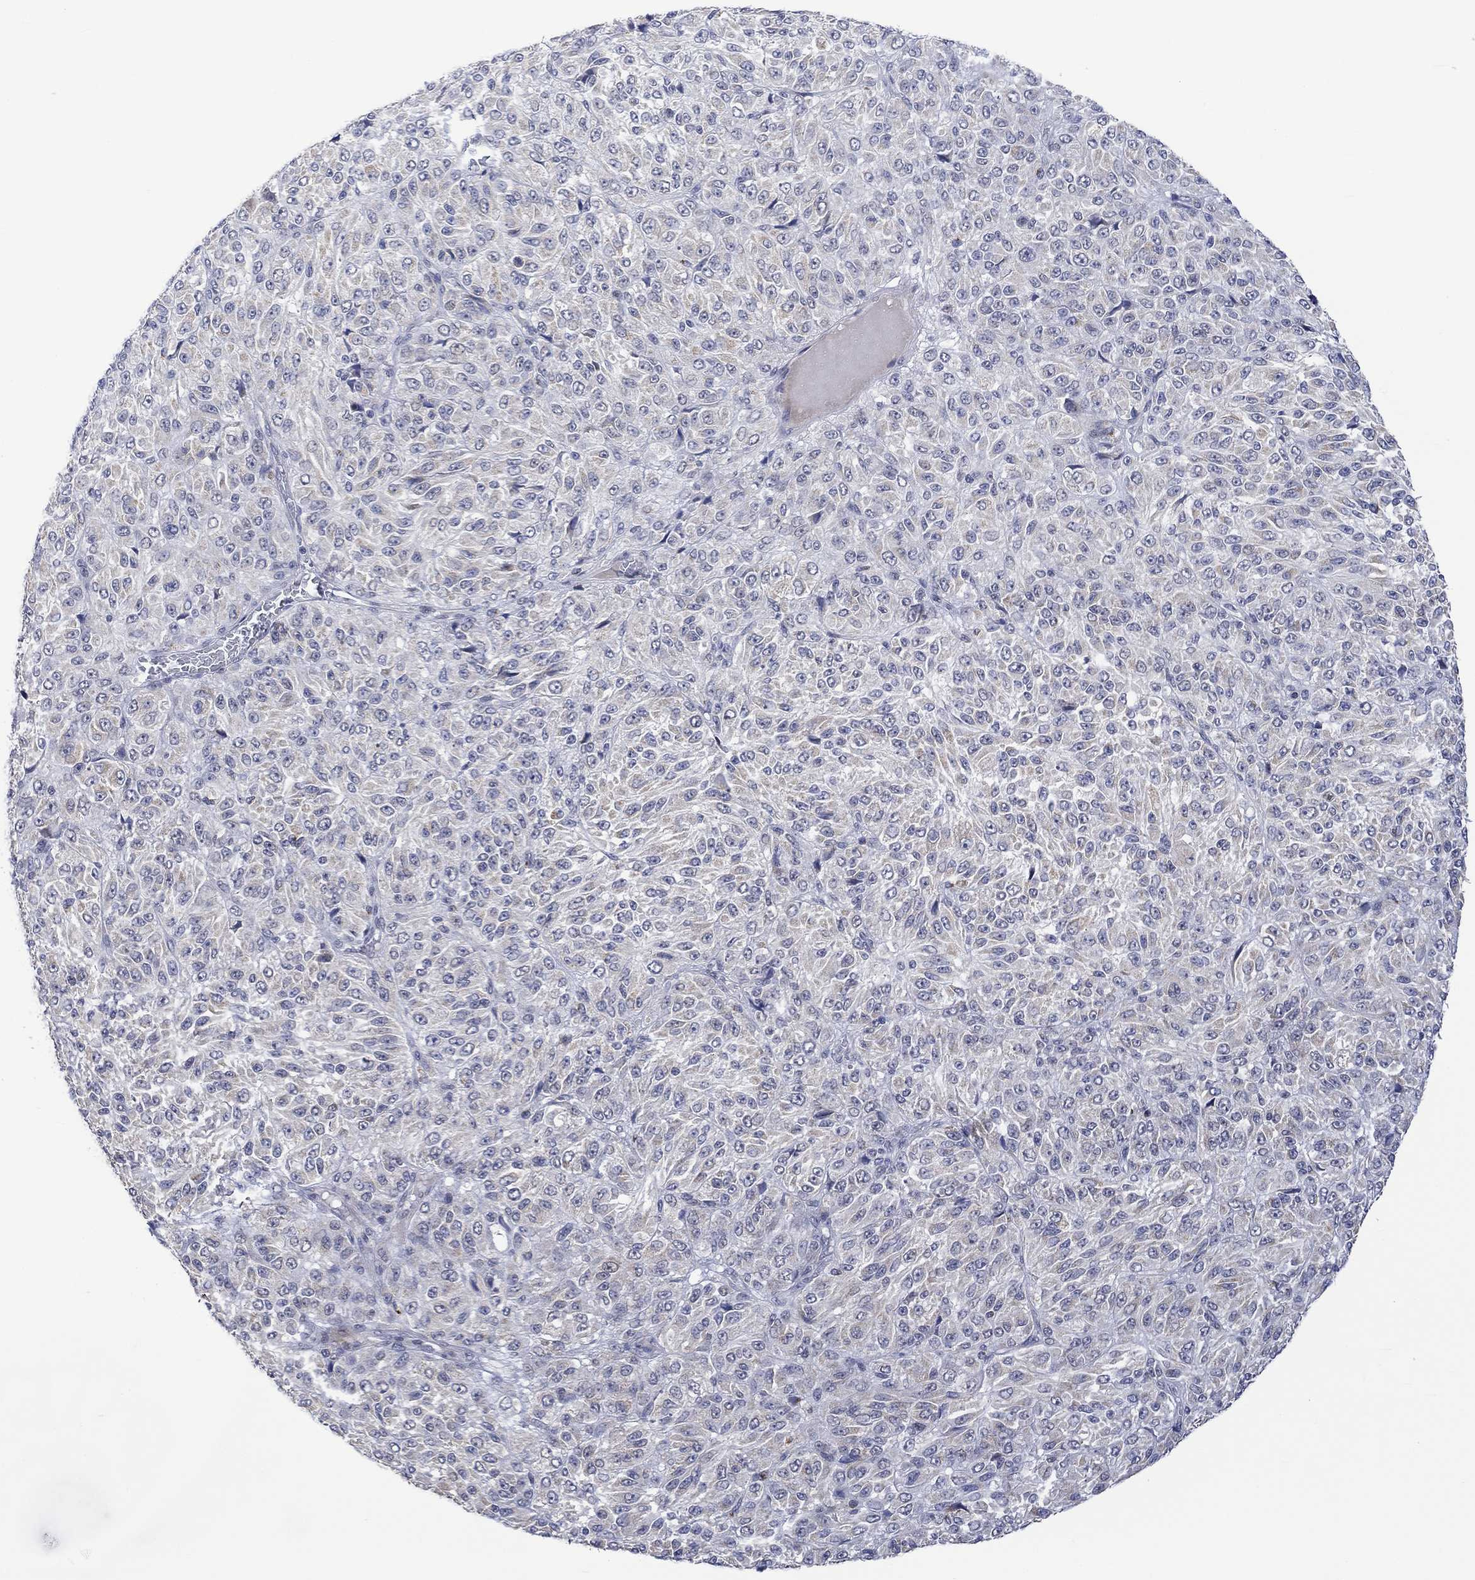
{"staining": {"intensity": "negative", "quantity": "none", "location": "none"}, "tissue": "melanoma", "cell_type": "Tumor cells", "image_type": "cancer", "snomed": [{"axis": "morphology", "description": "Malignant melanoma, Metastatic site"}, {"axis": "topography", "description": "Brain"}], "caption": "The micrograph demonstrates no staining of tumor cells in malignant melanoma (metastatic site). (DAB (3,3'-diaminobenzidine) IHC with hematoxylin counter stain).", "gene": "SLC48A1", "patient": {"sex": "female", "age": 56}}